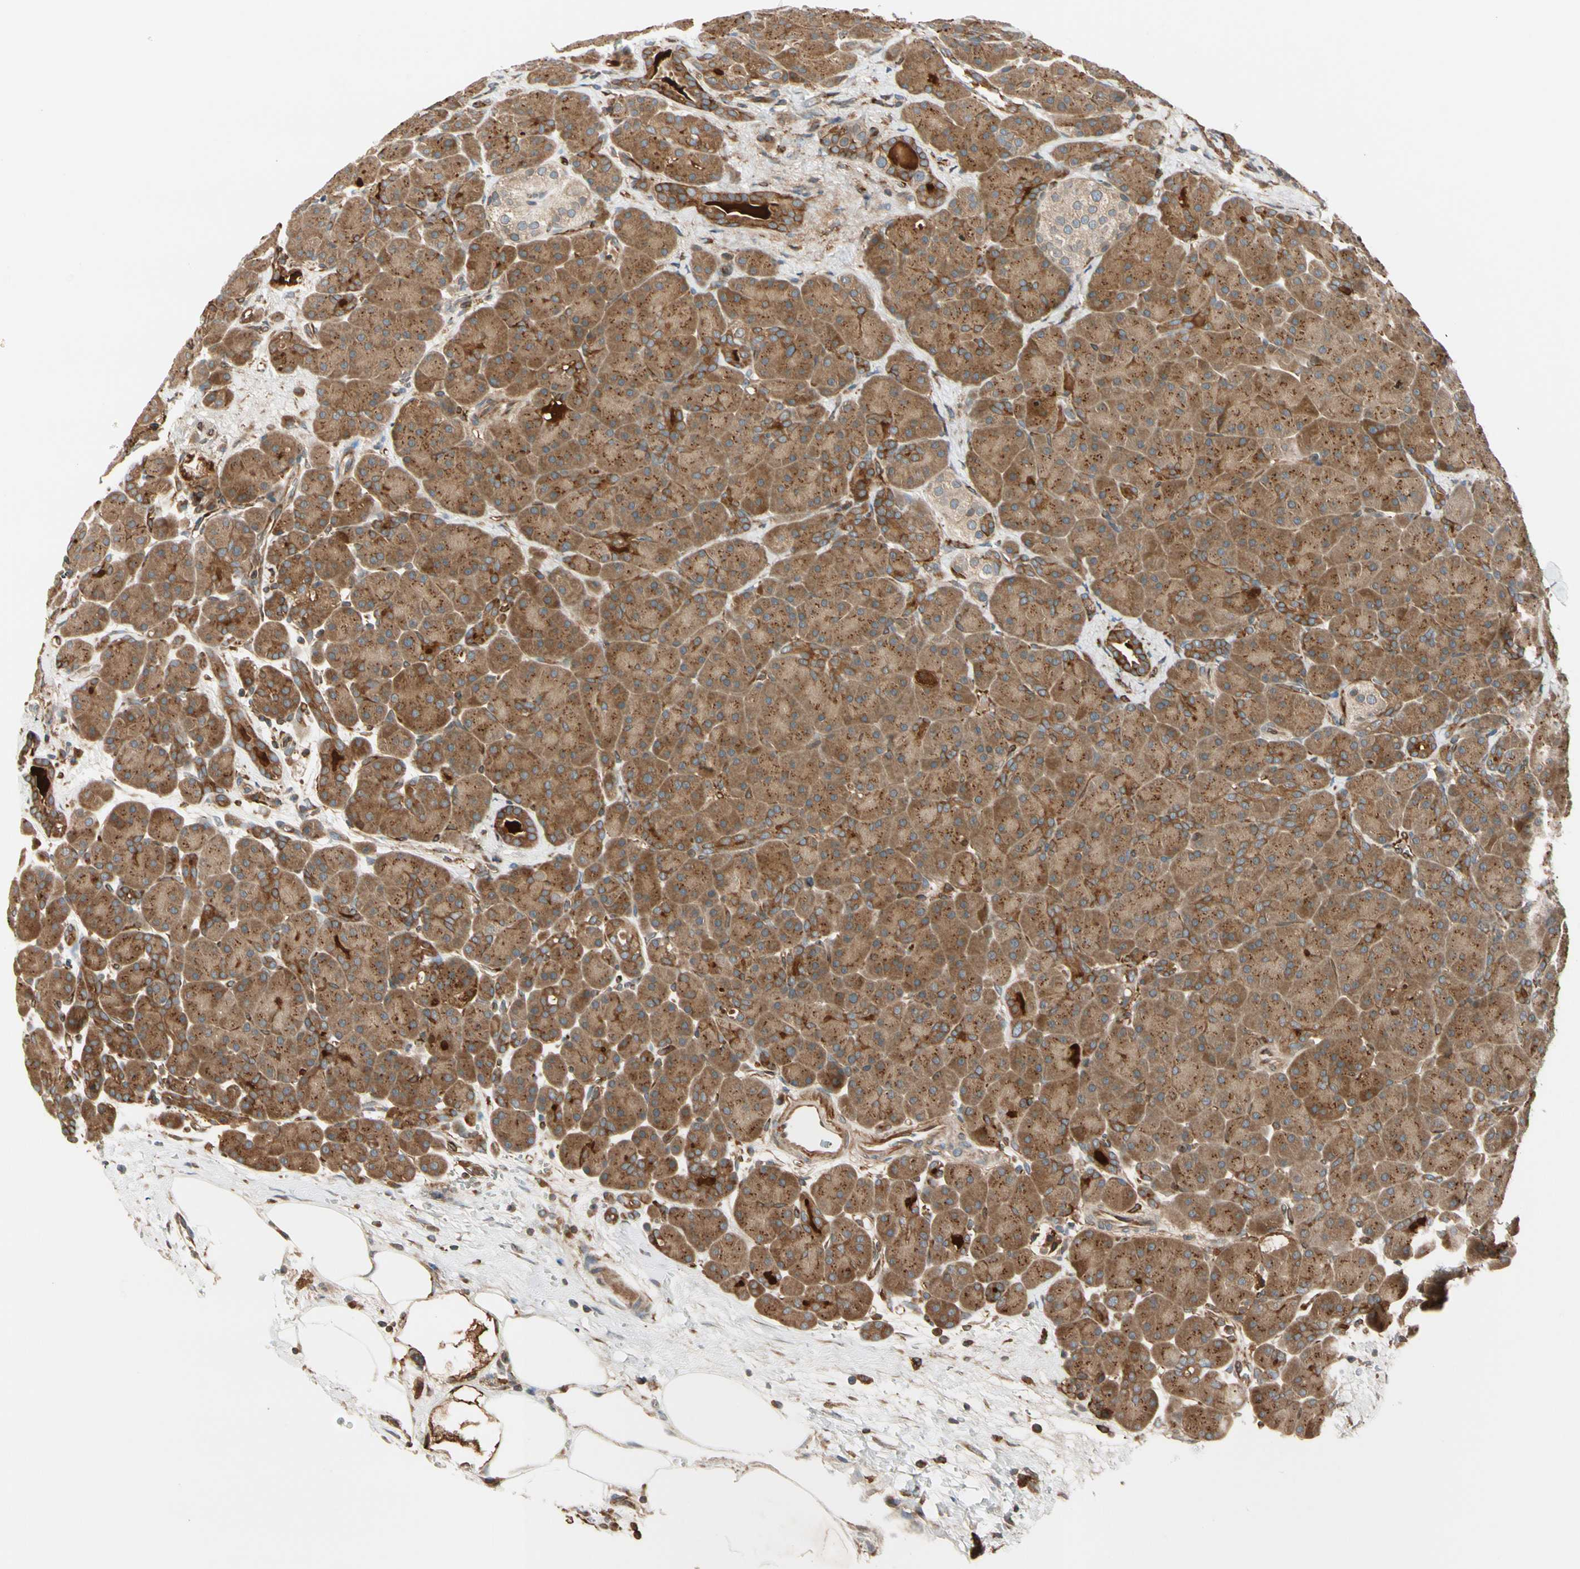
{"staining": {"intensity": "moderate", "quantity": ">75%", "location": "cytoplasmic/membranous"}, "tissue": "pancreas", "cell_type": "Exocrine glandular cells", "image_type": "normal", "snomed": [{"axis": "morphology", "description": "Normal tissue, NOS"}, {"axis": "topography", "description": "Pancreas"}], "caption": "Brown immunohistochemical staining in benign human pancreas shows moderate cytoplasmic/membranous staining in approximately >75% of exocrine glandular cells. The protein of interest is stained brown, and the nuclei are stained in blue (DAB IHC with brightfield microscopy, high magnification).", "gene": "TRIO", "patient": {"sex": "male", "age": 66}}